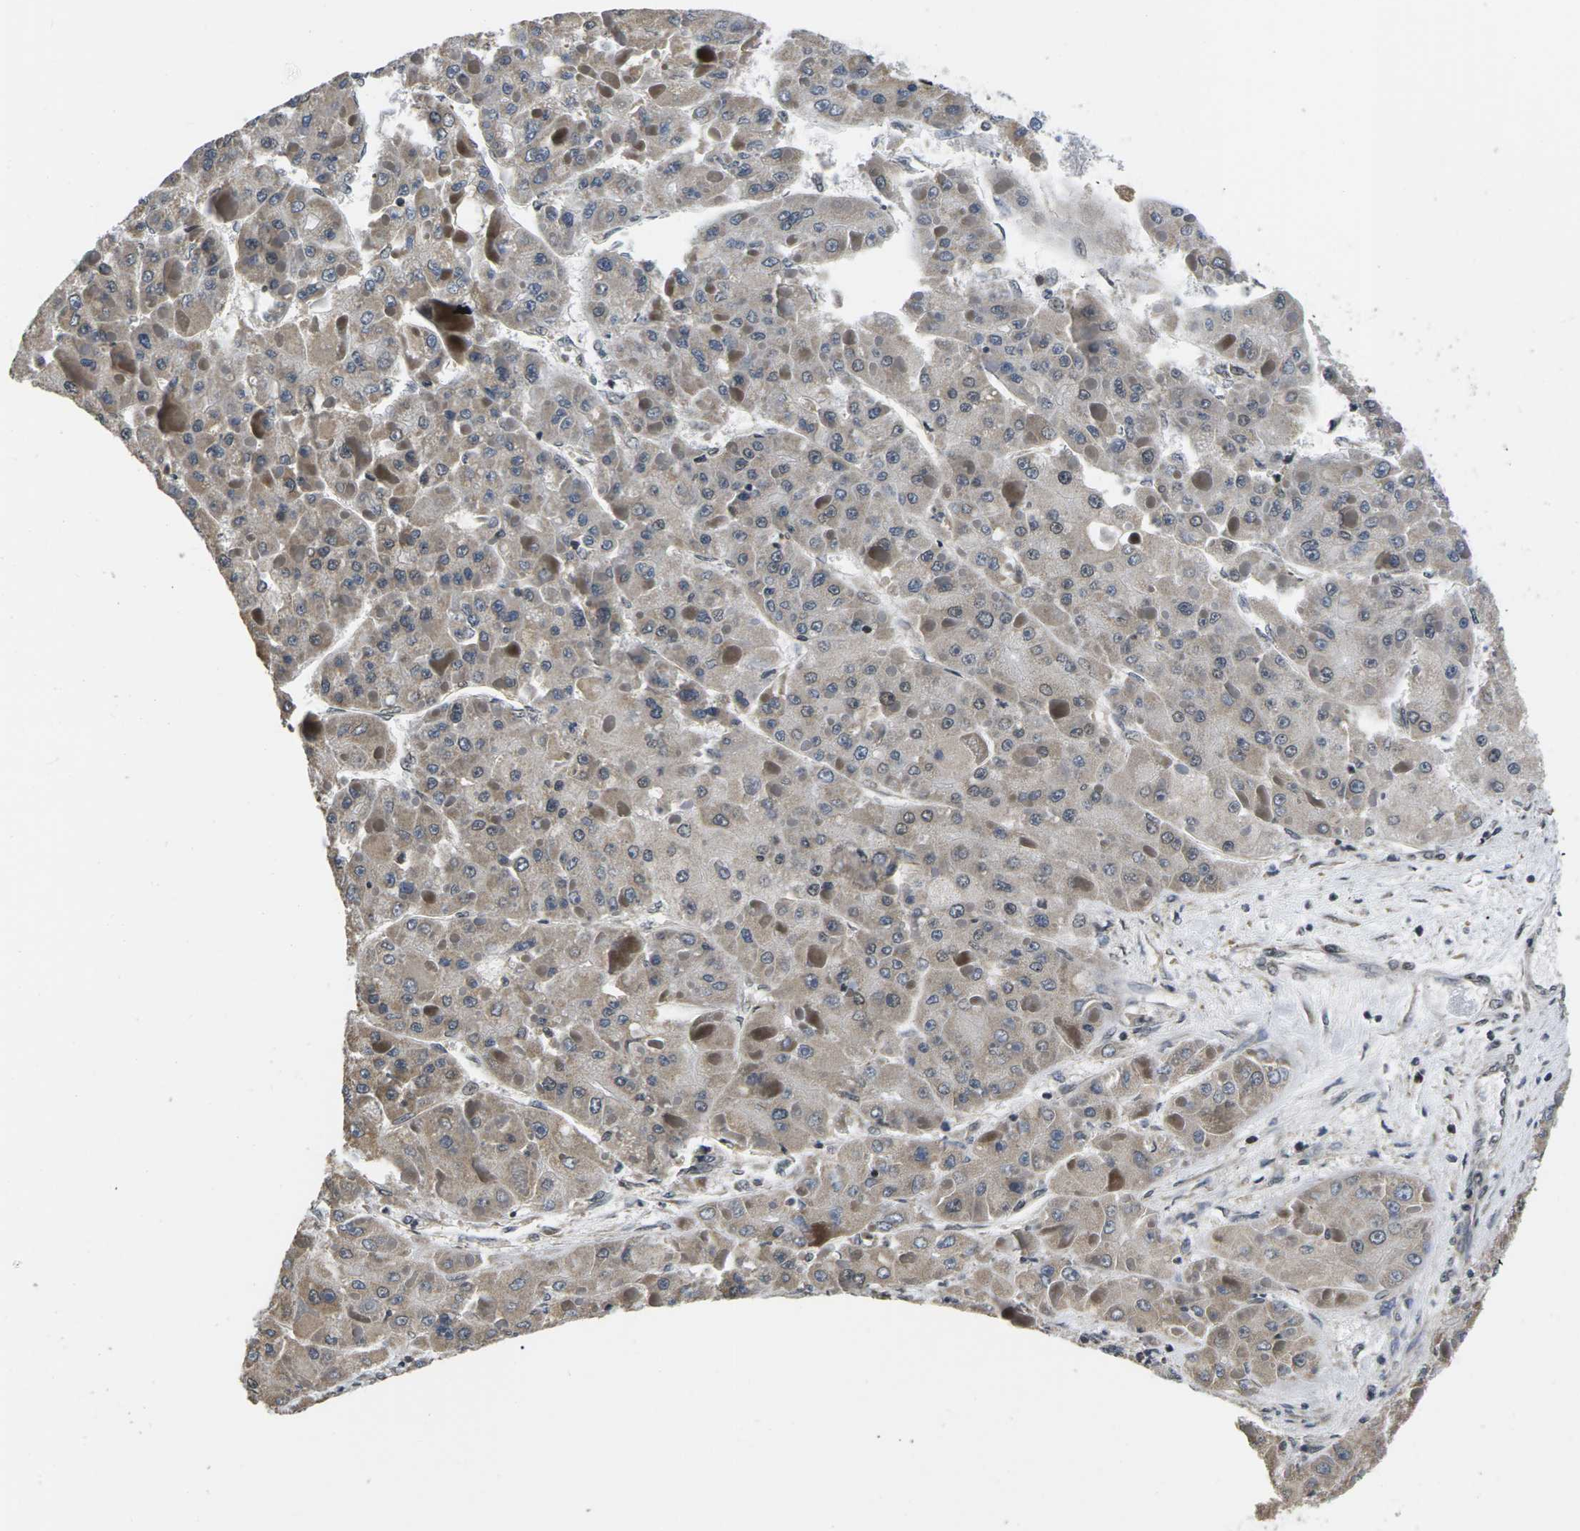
{"staining": {"intensity": "weak", "quantity": ">75%", "location": "cytoplasmic/membranous"}, "tissue": "liver cancer", "cell_type": "Tumor cells", "image_type": "cancer", "snomed": [{"axis": "morphology", "description": "Carcinoma, Hepatocellular, NOS"}, {"axis": "topography", "description": "Liver"}], "caption": "Approximately >75% of tumor cells in human liver cancer reveal weak cytoplasmic/membranous protein positivity as visualized by brown immunohistochemical staining.", "gene": "CCNE1", "patient": {"sex": "female", "age": 73}}